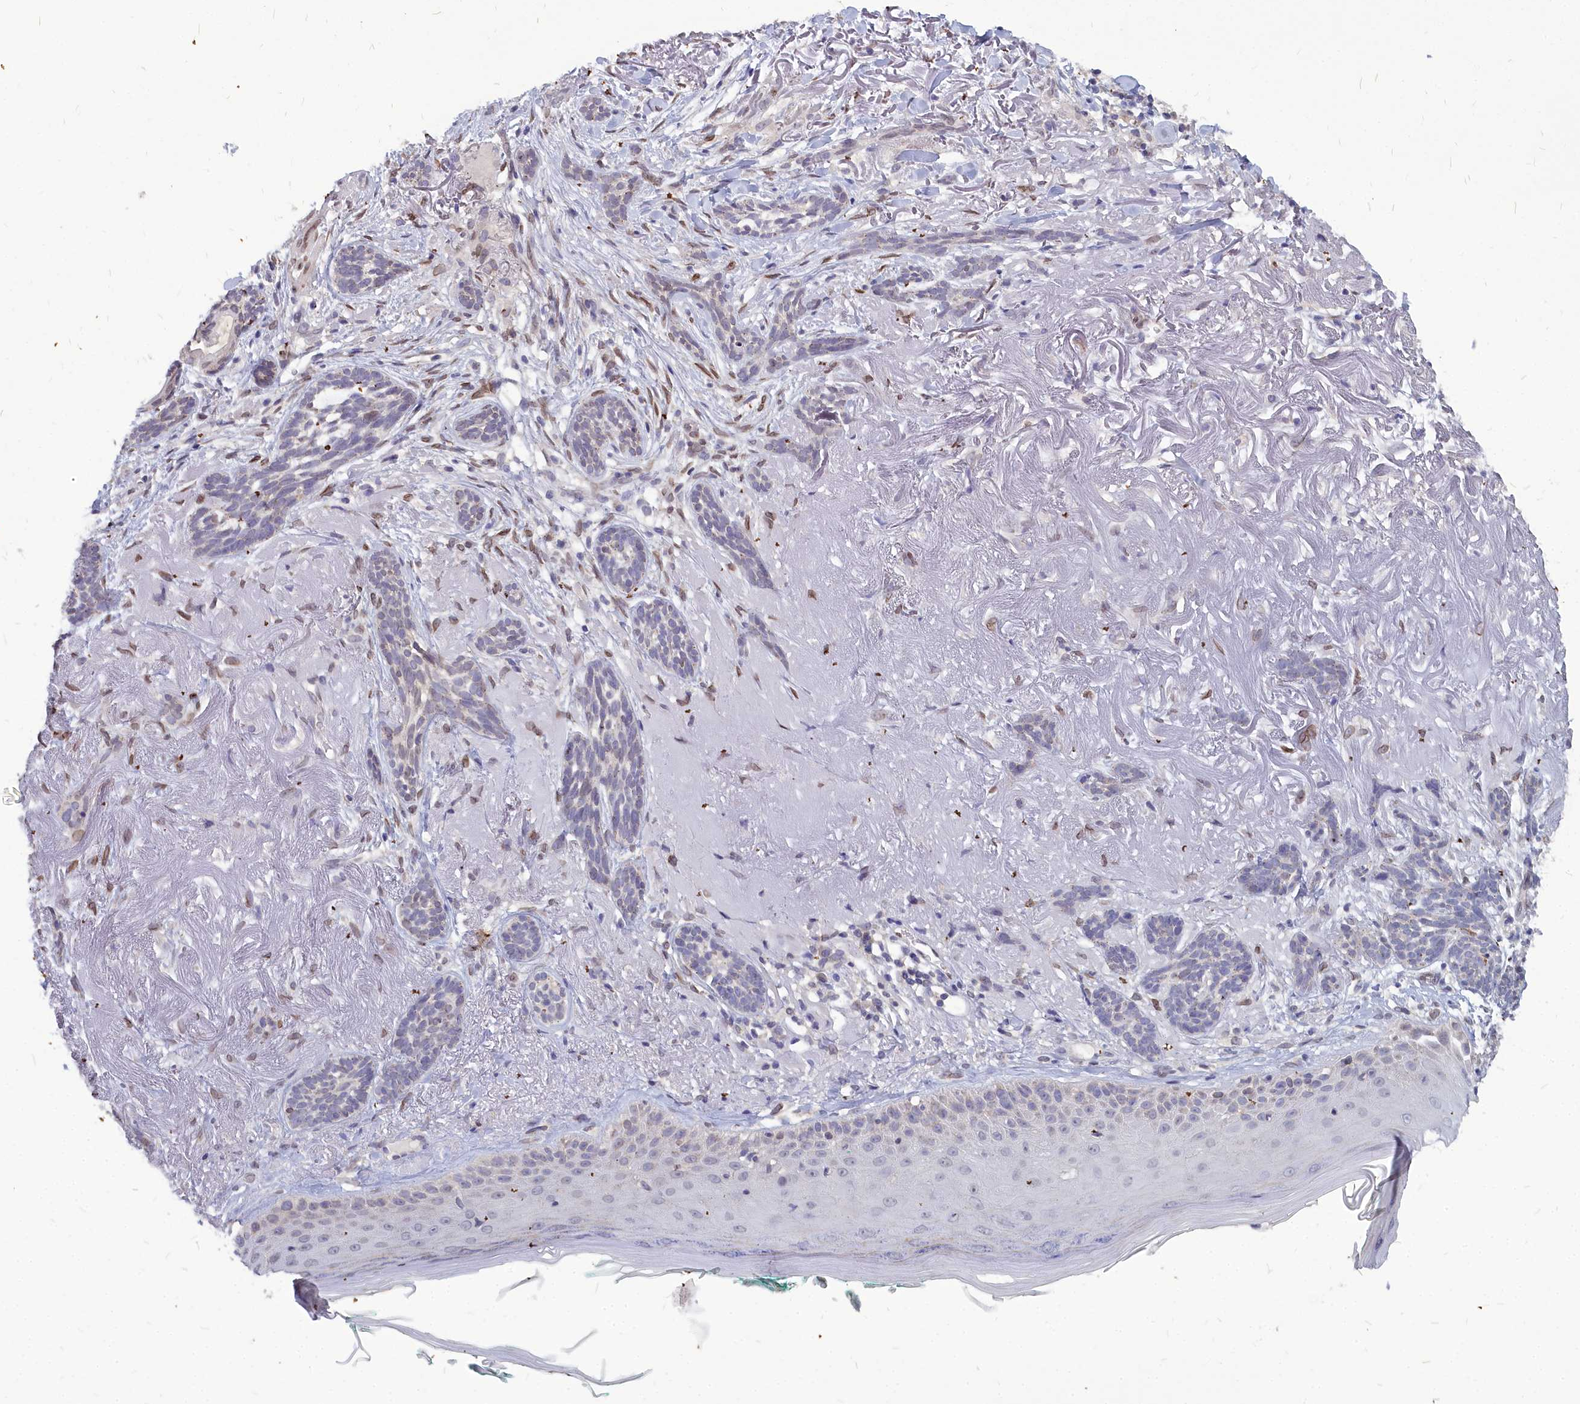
{"staining": {"intensity": "negative", "quantity": "none", "location": "none"}, "tissue": "skin cancer", "cell_type": "Tumor cells", "image_type": "cancer", "snomed": [{"axis": "morphology", "description": "Basal cell carcinoma"}, {"axis": "topography", "description": "Skin"}], "caption": "The histopathology image exhibits no staining of tumor cells in skin basal cell carcinoma.", "gene": "NOXA1", "patient": {"sex": "male", "age": 71}}